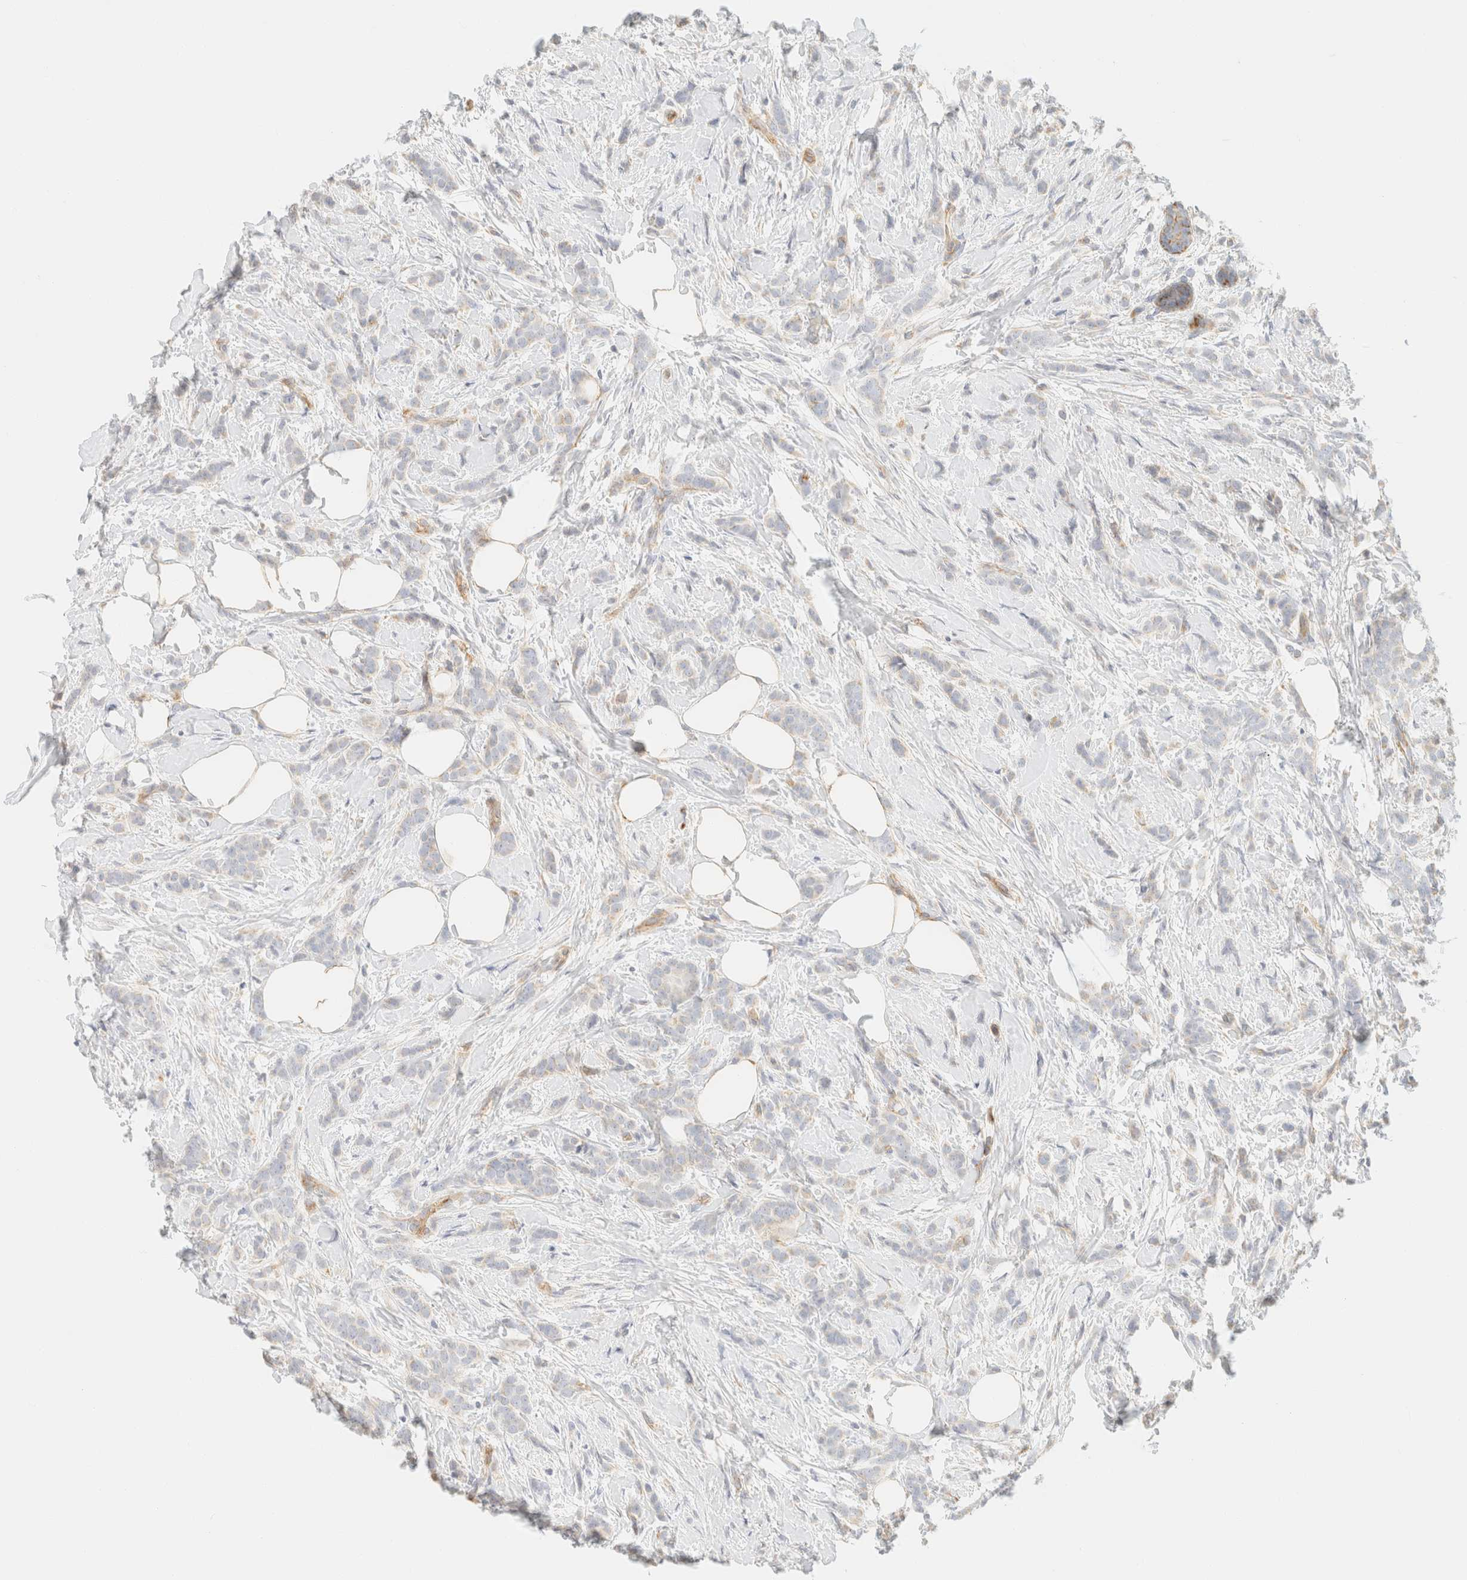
{"staining": {"intensity": "weak", "quantity": "<25%", "location": "cytoplasmic/membranous"}, "tissue": "breast cancer", "cell_type": "Tumor cells", "image_type": "cancer", "snomed": [{"axis": "morphology", "description": "Lobular carcinoma, in situ"}, {"axis": "morphology", "description": "Lobular carcinoma"}, {"axis": "topography", "description": "Breast"}], "caption": "This is a photomicrograph of IHC staining of lobular carcinoma in situ (breast), which shows no positivity in tumor cells.", "gene": "MRM3", "patient": {"sex": "female", "age": 41}}